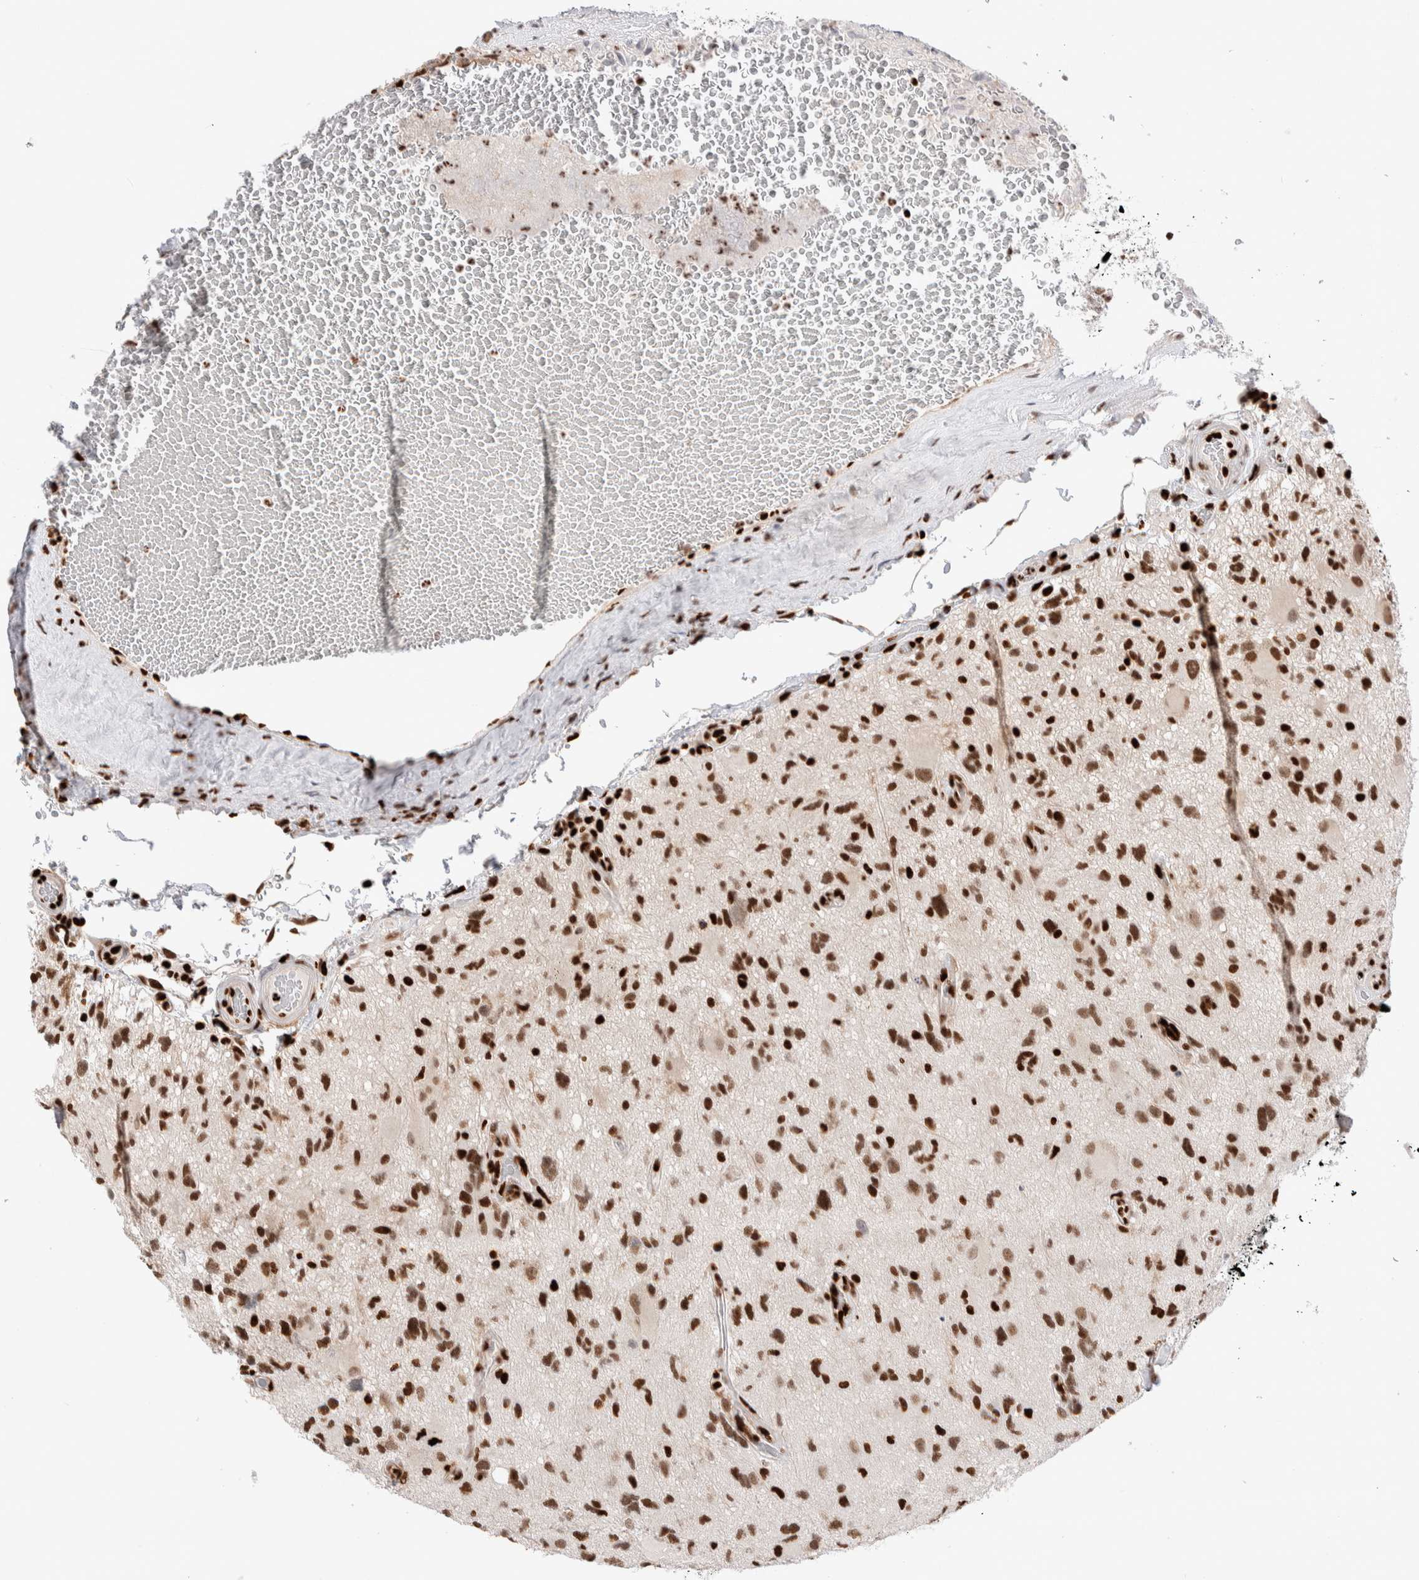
{"staining": {"intensity": "strong", "quantity": ">75%", "location": "nuclear"}, "tissue": "glioma", "cell_type": "Tumor cells", "image_type": "cancer", "snomed": [{"axis": "morphology", "description": "Glioma, malignant, High grade"}, {"axis": "topography", "description": "Brain"}], "caption": "An image of human glioma stained for a protein displays strong nuclear brown staining in tumor cells.", "gene": "RNASEK-C17orf49", "patient": {"sex": "male", "age": 33}}